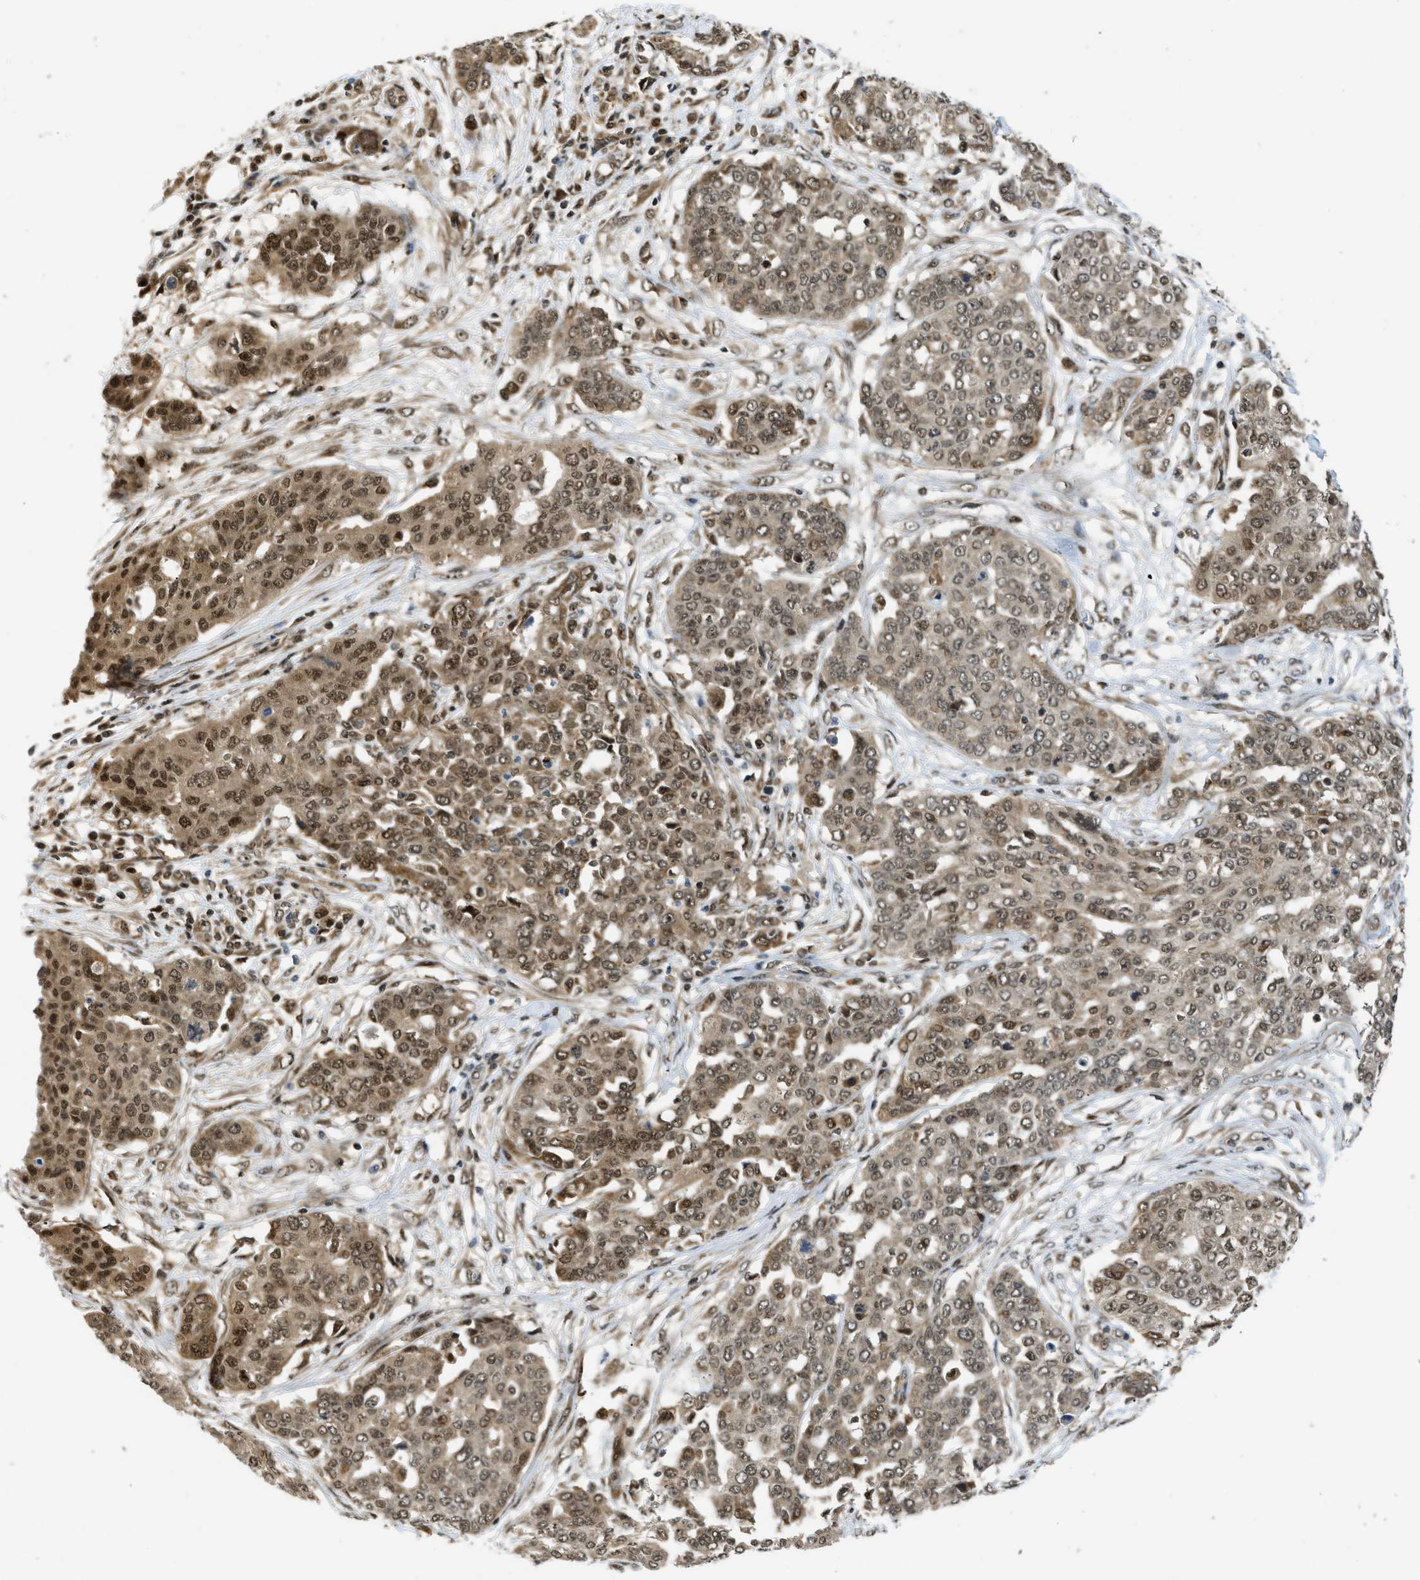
{"staining": {"intensity": "moderate", "quantity": ">75%", "location": "cytoplasmic/membranous,nuclear"}, "tissue": "ovarian cancer", "cell_type": "Tumor cells", "image_type": "cancer", "snomed": [{"axis": "morphology", "description": "Cystadenocarcinoma, serous, NOS"}, {"axis": "topography", "description": "Soft tissue"}, {"axis": "topography", "description": "Ovary"}], "caption": "This image exhibits ovarian cancer (serous cystadenocarcinoma) stained with immunohistochemistry (IHC) to label a protein in brown. The cytoplasmic/membranous and nuclear of tumor cells show moderate positivity for the protein. Nuclei are counter-stained blue.", "gene": "TACC1", "patient": {"sex": "female", "age": 57}}